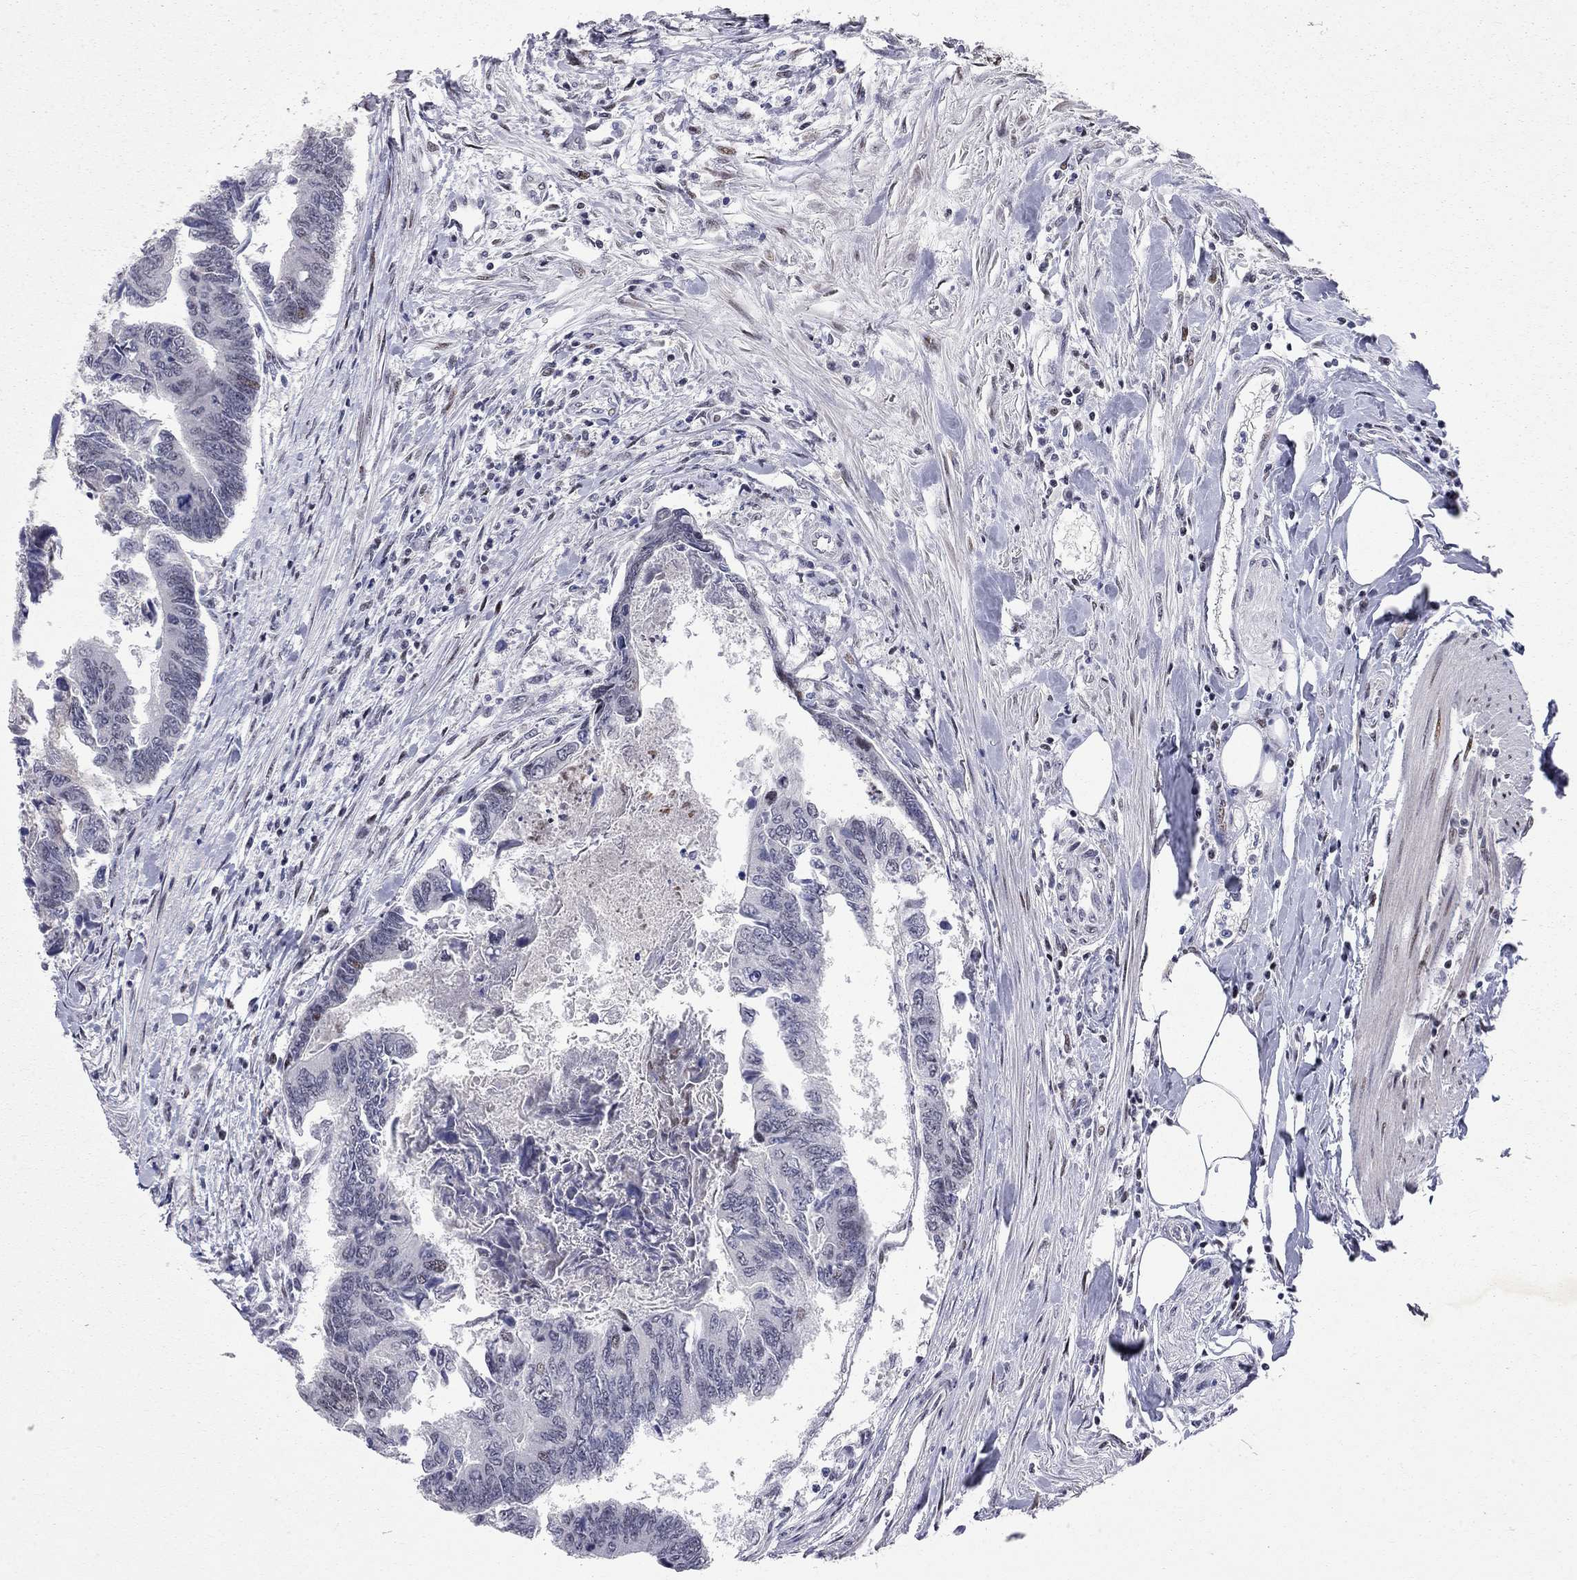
{"staining": {"intensity": "weak", "quantity": "<25%", "location": "nuclear"}, "tissue": "colorectal cancer", "cell_type": "Tumor cells", "image_type": "cancer", "snomed": [{"axis": "morphology", "description": "Adenocarcinoma, NOS"}, {"axis": "topography", "description": "Colon"}], "caption": "High power microscopy image of an immunohistochemistry (IHC) photomicrograph of adenocarcinoma (colorectal), revealing no significant staining in tumor cells. The staining is performed using DAB brown chromogen with nuclei counter-stained in using hematoxylin.", "gene": "HDAC3", "patient": {"sex": "female", "age": 65}}